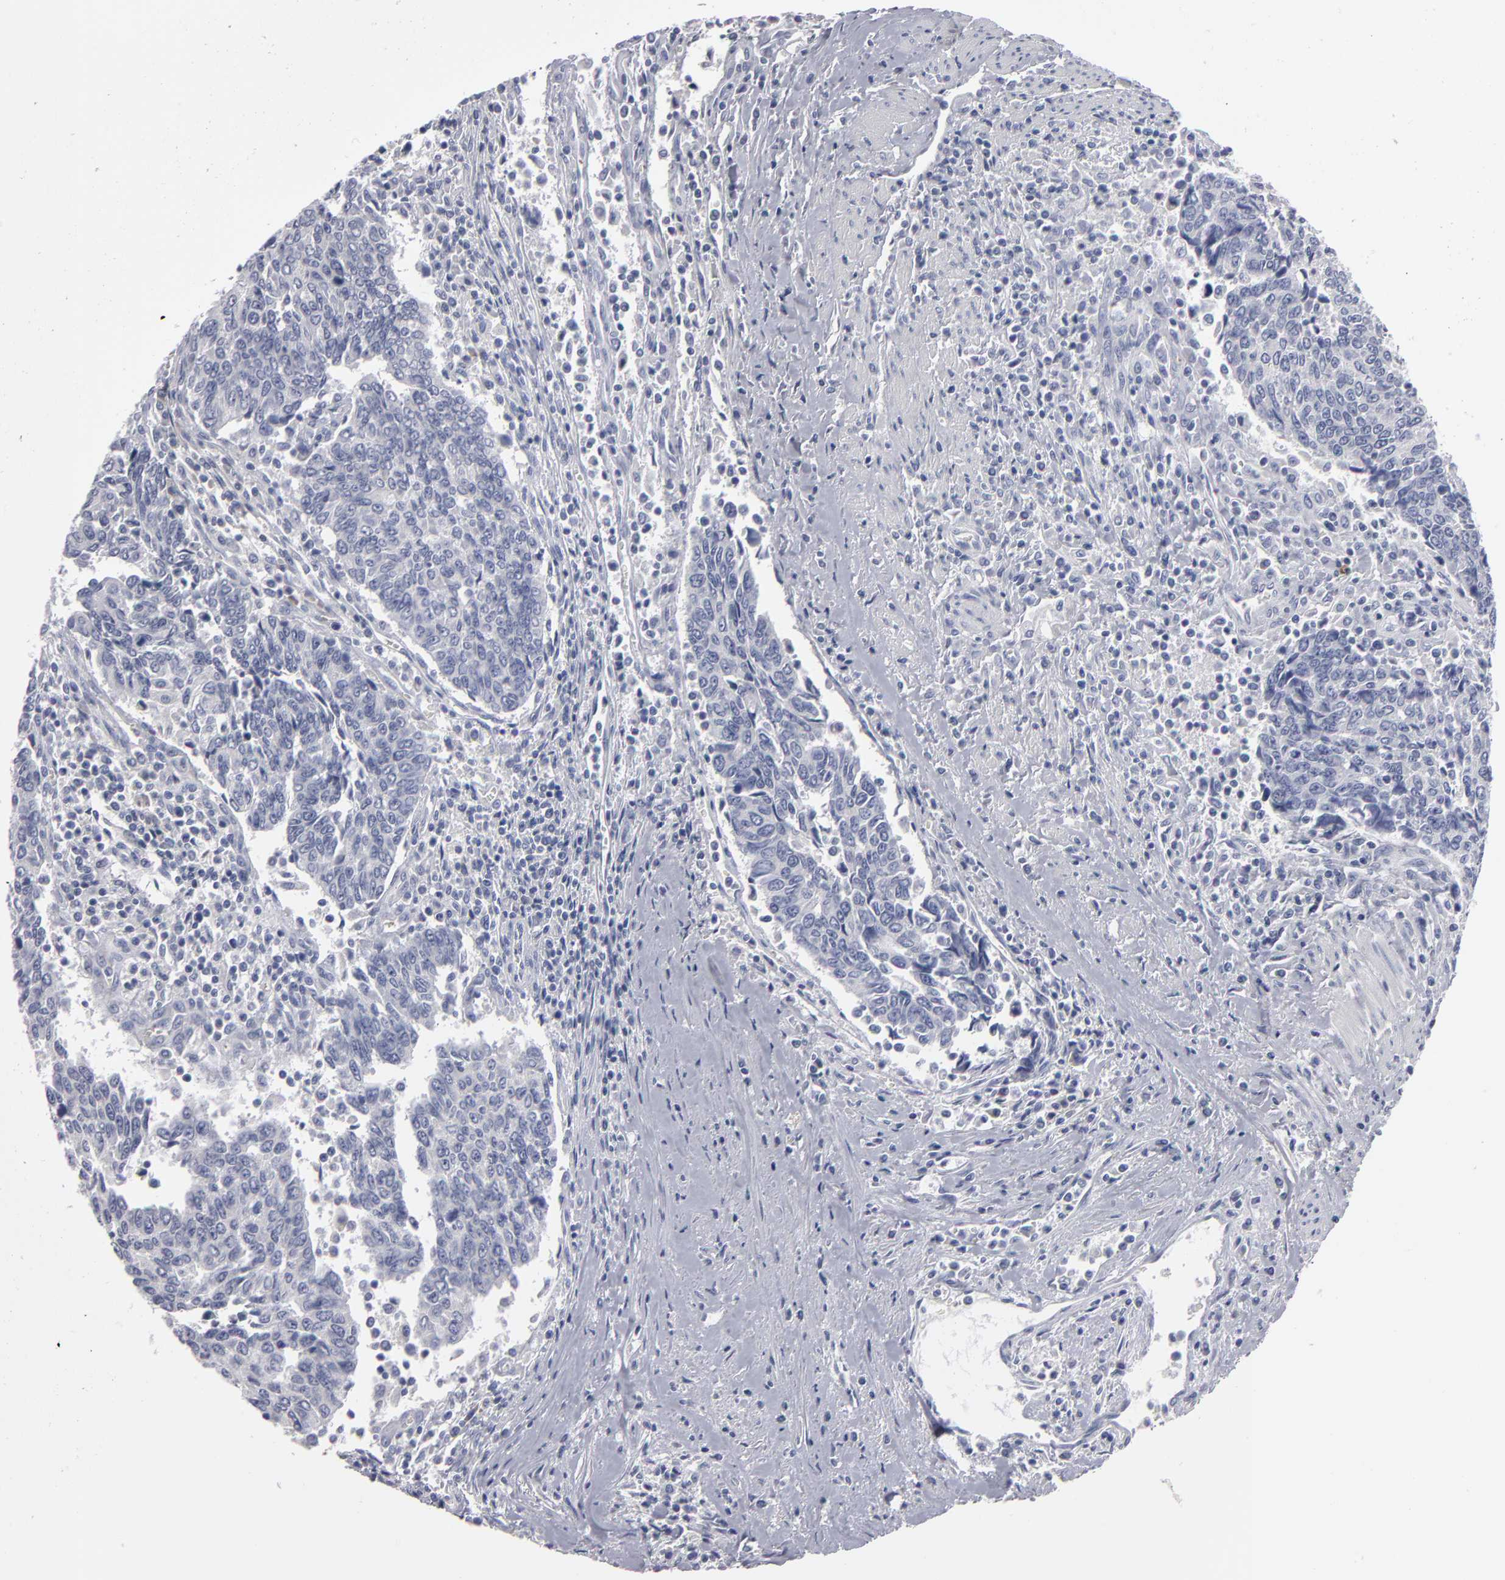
{"staining": {"intensity": "negative", "quantity": "none", "location": "none"}, "tissue": "urothelial cancer", "cell_type": "Tumor cells", "image_type": "cancer", "snomed": [{"axis": "morphology", "description": "Urothelial carcinoma, High grade"}, {"axis": "topography", "description": "Urinary bladder"}], "caption": "High-grade urothelial carcinoma stained for a protein using IHC exhibits no staining tumor cells.", "gene": "CCDC80", "patient": {"sex": "male", "age": 86}}